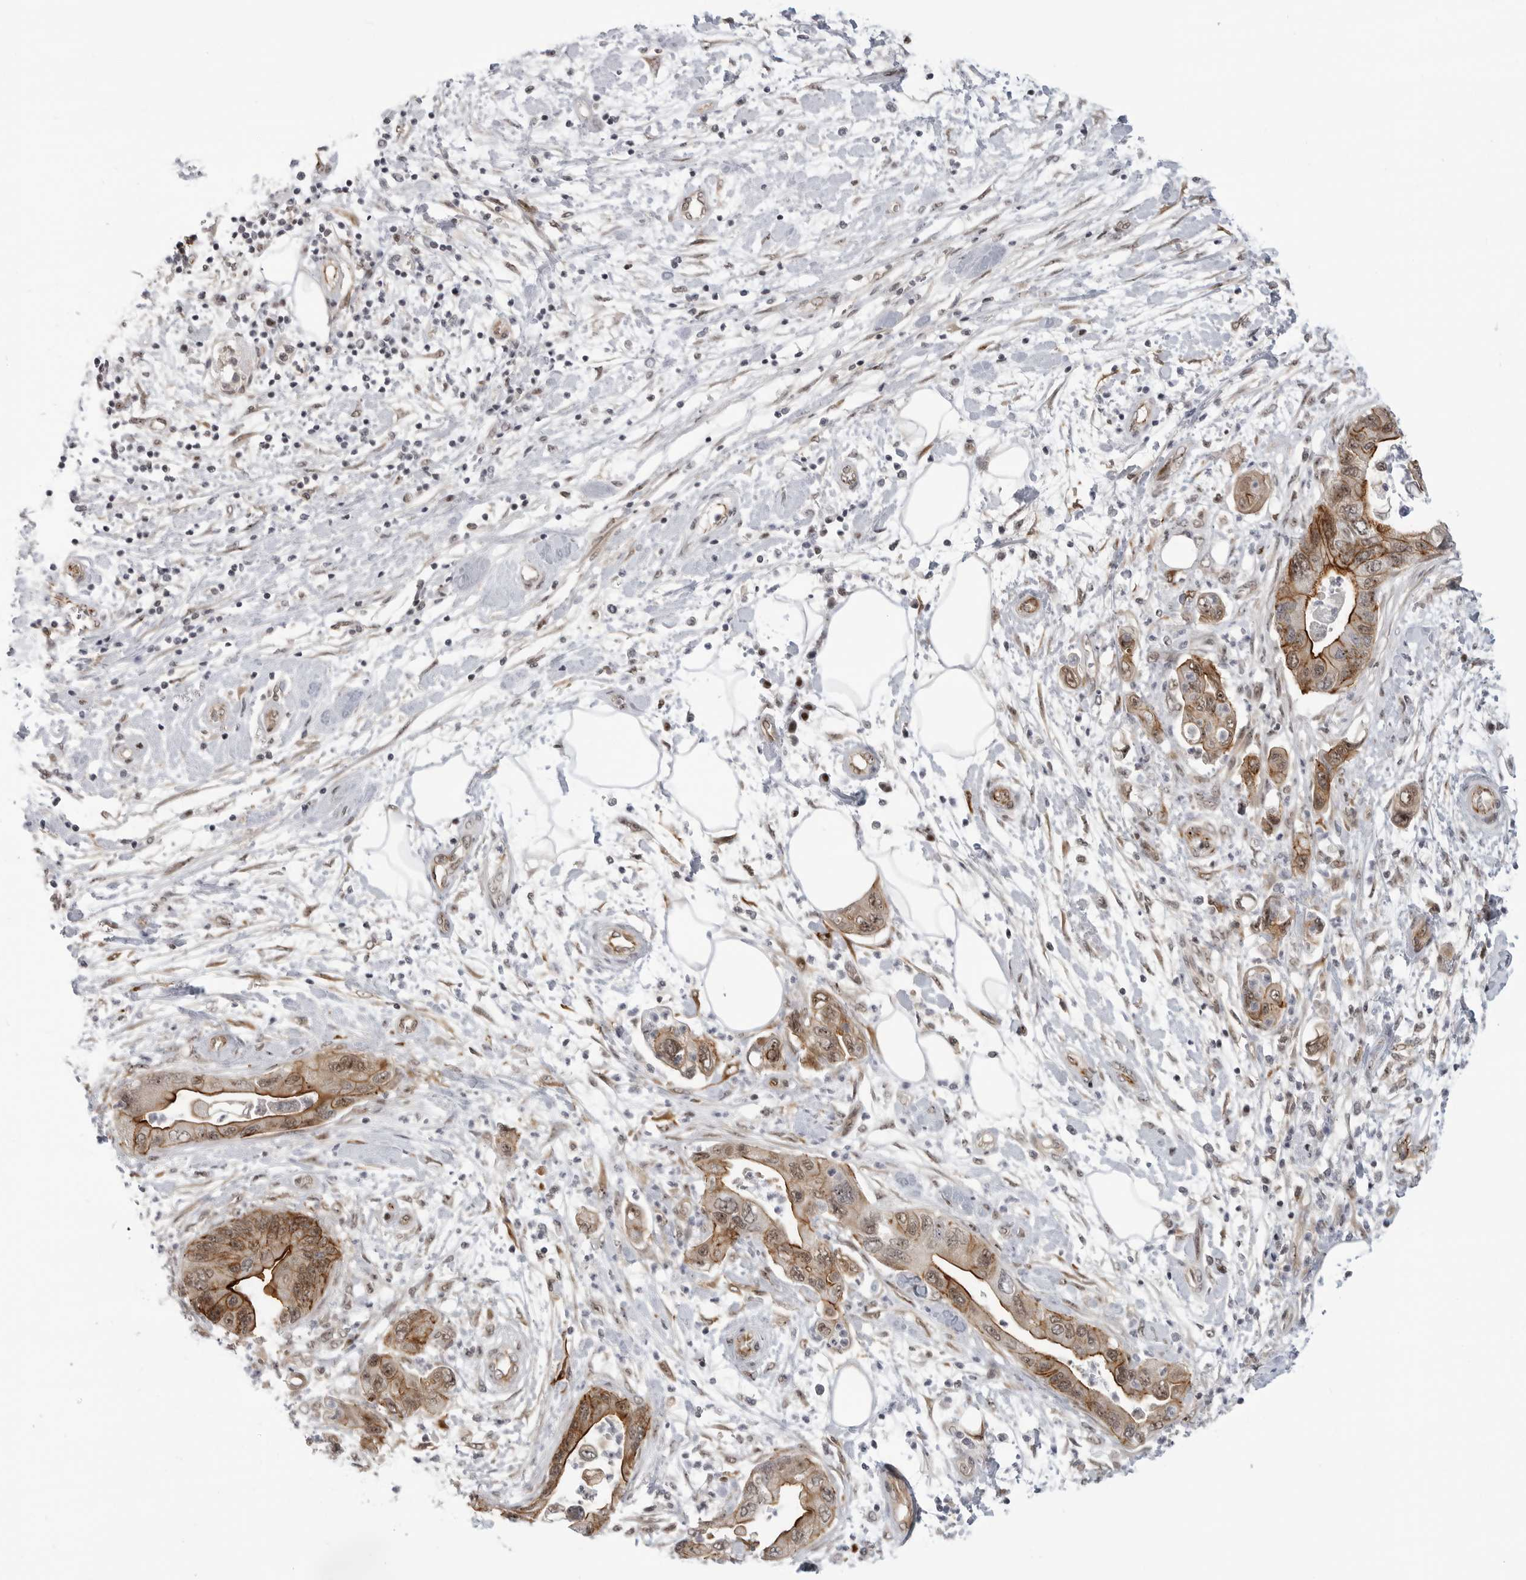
{"staining": {"intensity": "moderate", "quantity": ">75%", "location": "cytoplasmic/membranous"}, "tissue": "pancreatic cancer", "cell_type": "Tumor cells", "image_type": "cancer", "snomed": [{"axis": "morphology", "description": "Adenocarcinoma, NOS"}, {"axis": "topography", "description": "Pancreas"}], "caption": "High-power microscopy captured an immunohistochemistry (IHC) micrograph of pancreatic cancer, revealing moderate cytoplasmic/membranous expression in about >75% of tumor cells.", "gene": "CEP295NL", "patient": {"sex": "female", "age": 73}}